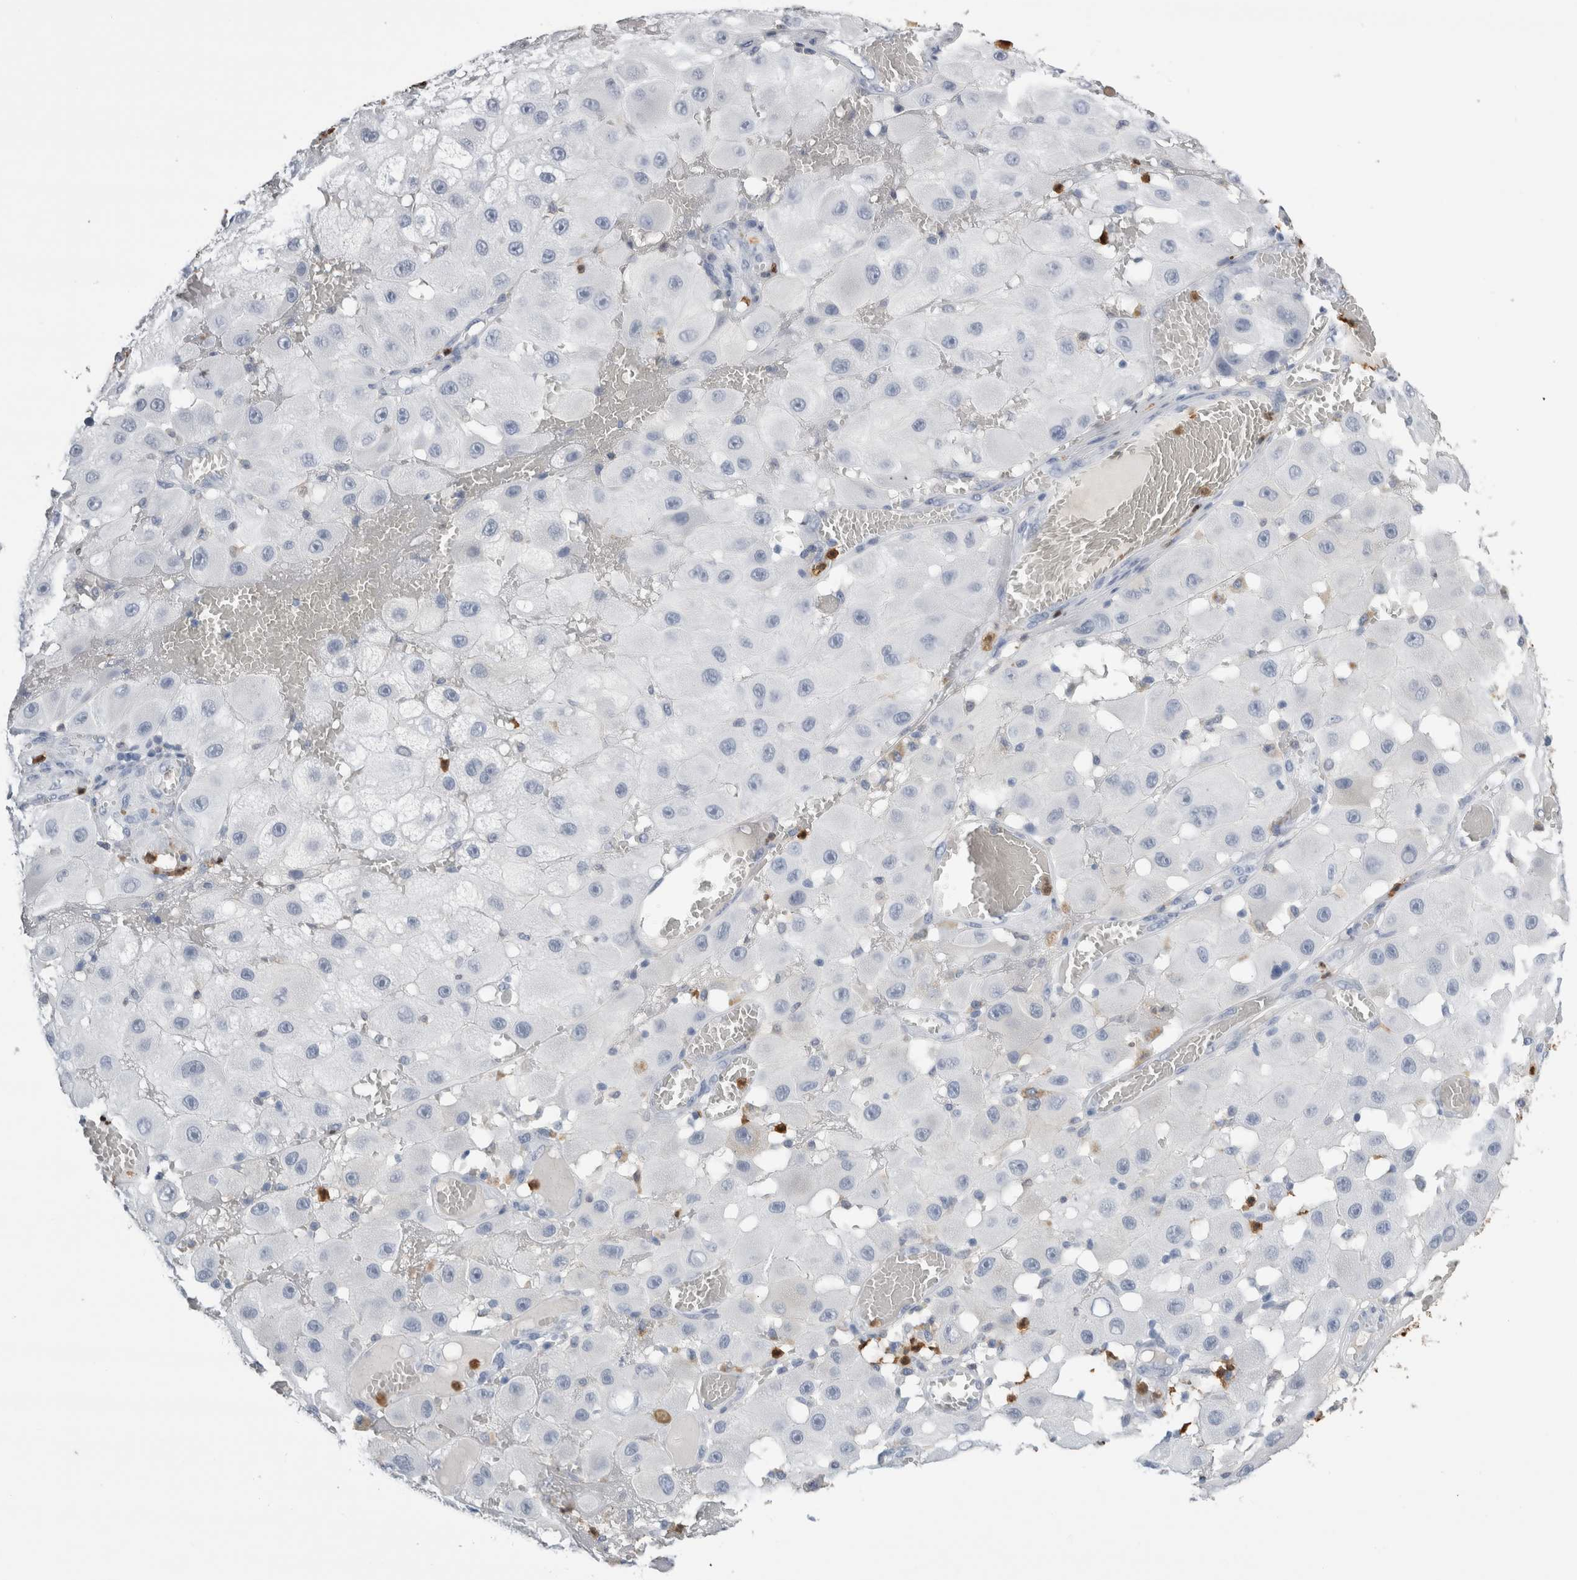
{"staining": {"intensity": "negative", "quantity": "none", "location": "none"}, "tissue": "melanoma", "cell_type": "Tumor cells", "image_type": "cancer", "snomed": [{"axis": "morphology", "description": "Malignant melanoma, NOS"}, {"axis": "topography", "description": "Skin"}], "caption": "IHC image of neoplastic tissue: melanoma stained with DAB exhibits no significant protein staining in tumor cells.", "gene": "S100A12", "patient": {"sex": "female", "age": 81}}